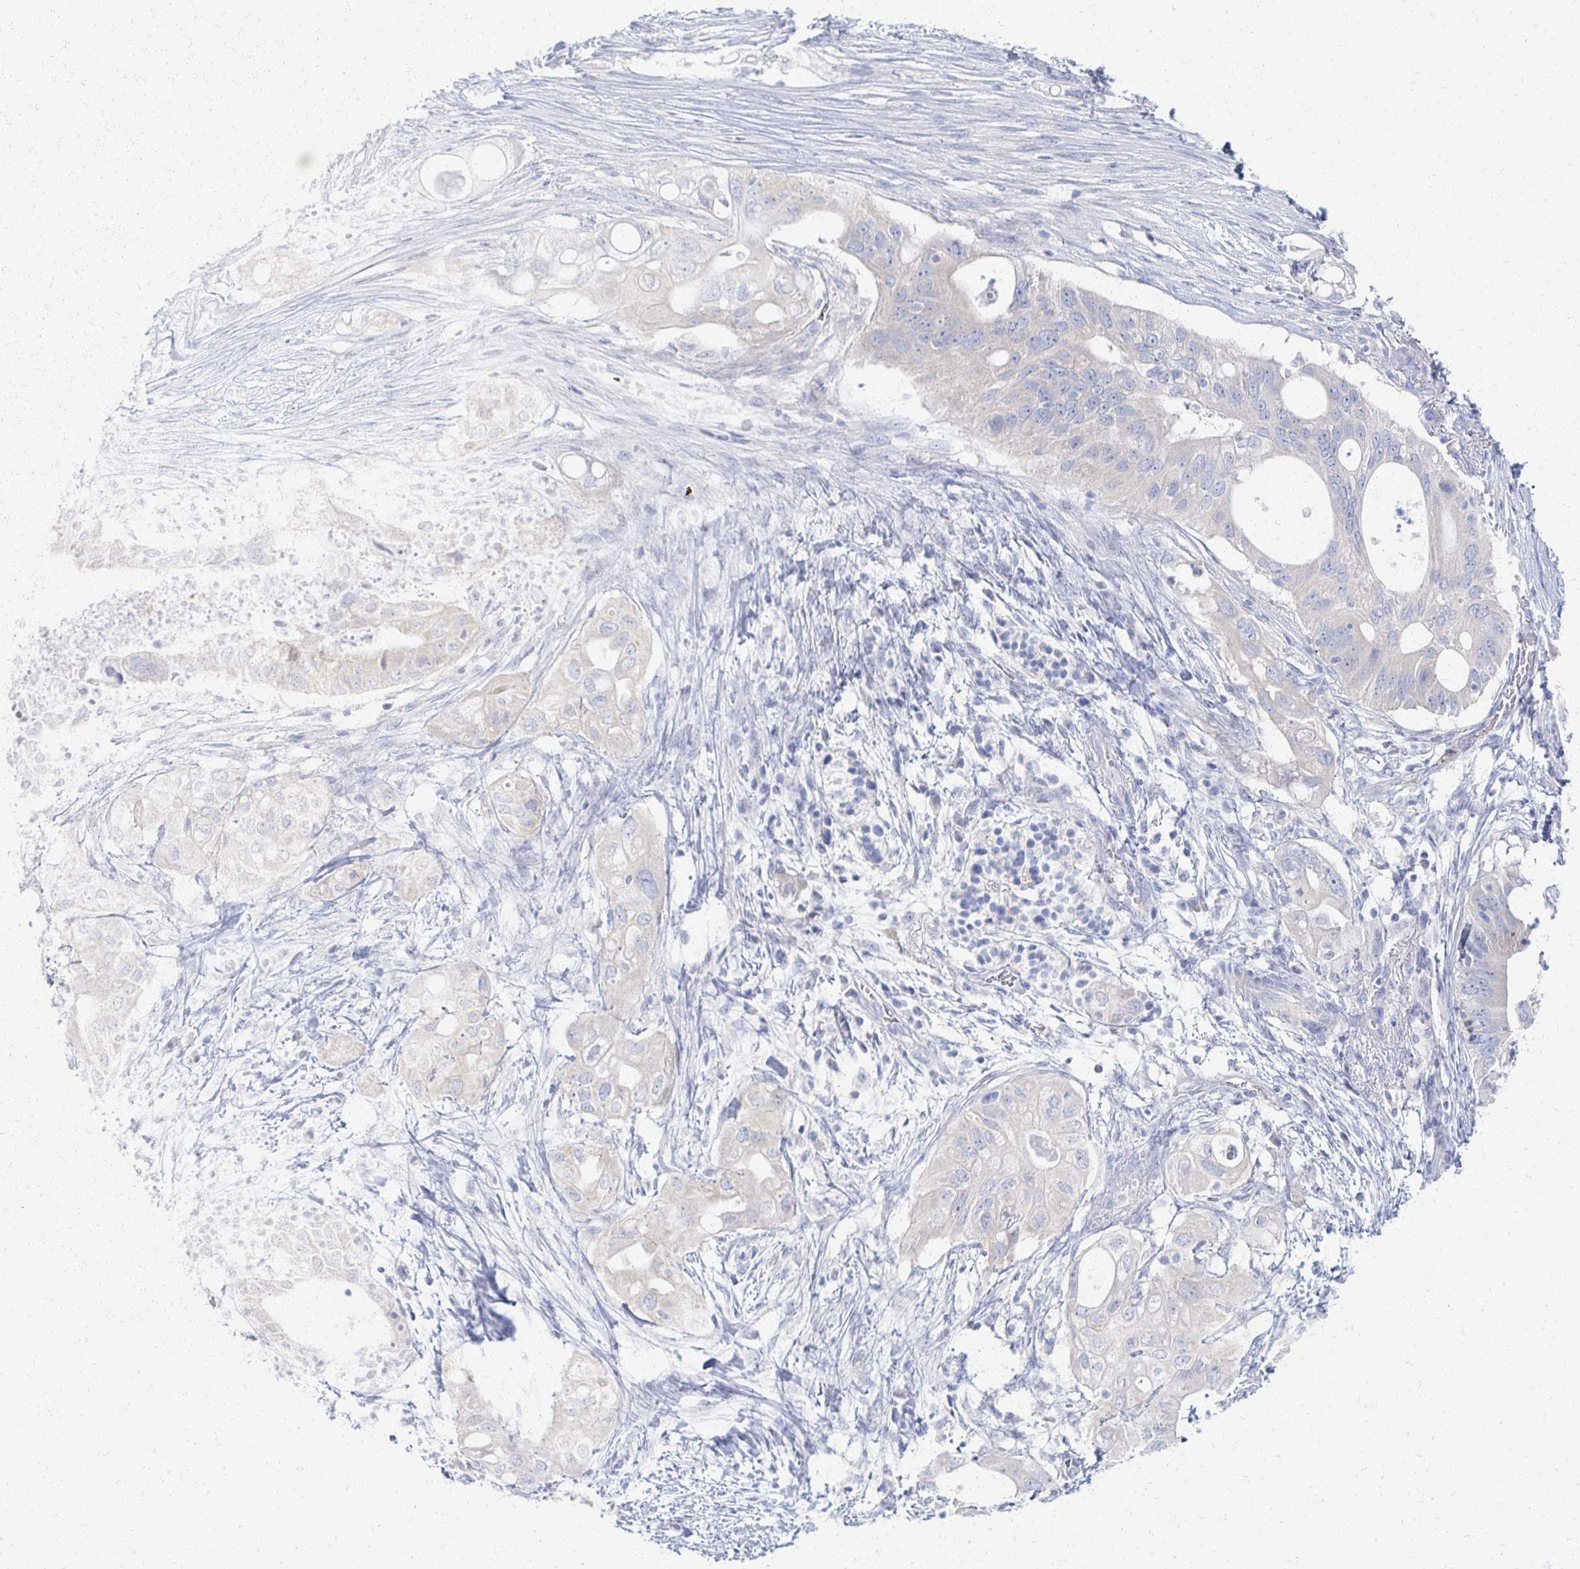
{"staining": {"intensity": "weak", "quantity": "<25%", "location": "cytoplasmic/membranous"}, "tissue": "pancreatic cancer", "cell_type": "Tumor cells", "image_type": "cancer", "snomed": [{"axis": "morphology", "description": "Adenocarcinoma, NOS"}, {"axis": "topography", "description": "Pancreas"}], "caption": "Tumor cells are negative for protein expression in human pancreatic cancer.", "gene": "PRR20A", "patient": {"sex": "female", "age": 72}}